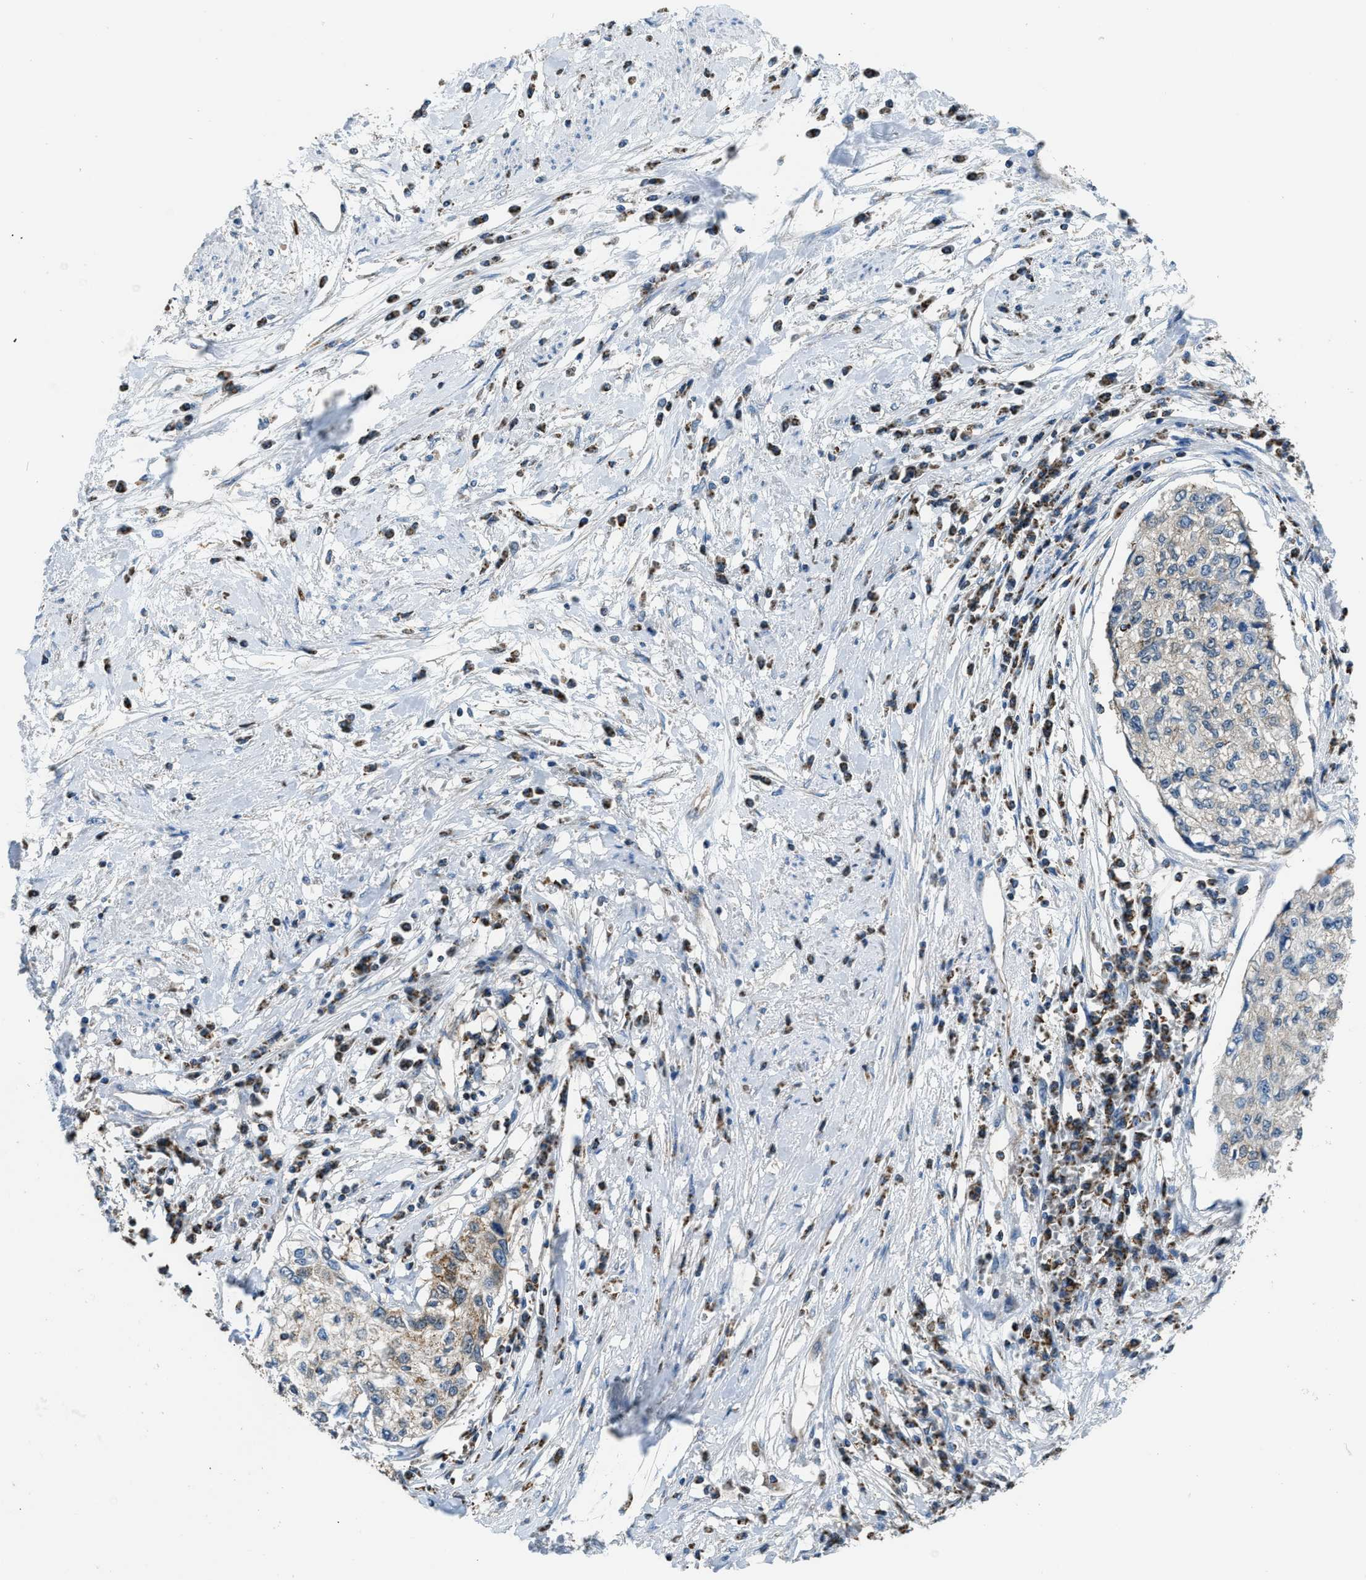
{"staining": {"intensity": "weak", "quantity": "<25%", "location": "cytoplasmic/membranous"}, "tissue": "cervical cancer", "cell_type": "Tumor cells", "image_type": "cancer", "snomed": [{"axis": "morphology", "description": "Squamous cell carcinoma, NOS"}, {"axis": "topography", "description": "Cervix"}], "caption": "DAB (3,3'-diaminobenzidine) immunohistochemical staining of human cervical cancer shows no significant staining in tumor cells.", "gene": "ETFB", "patient": {"sex": "female", "age": 57}}